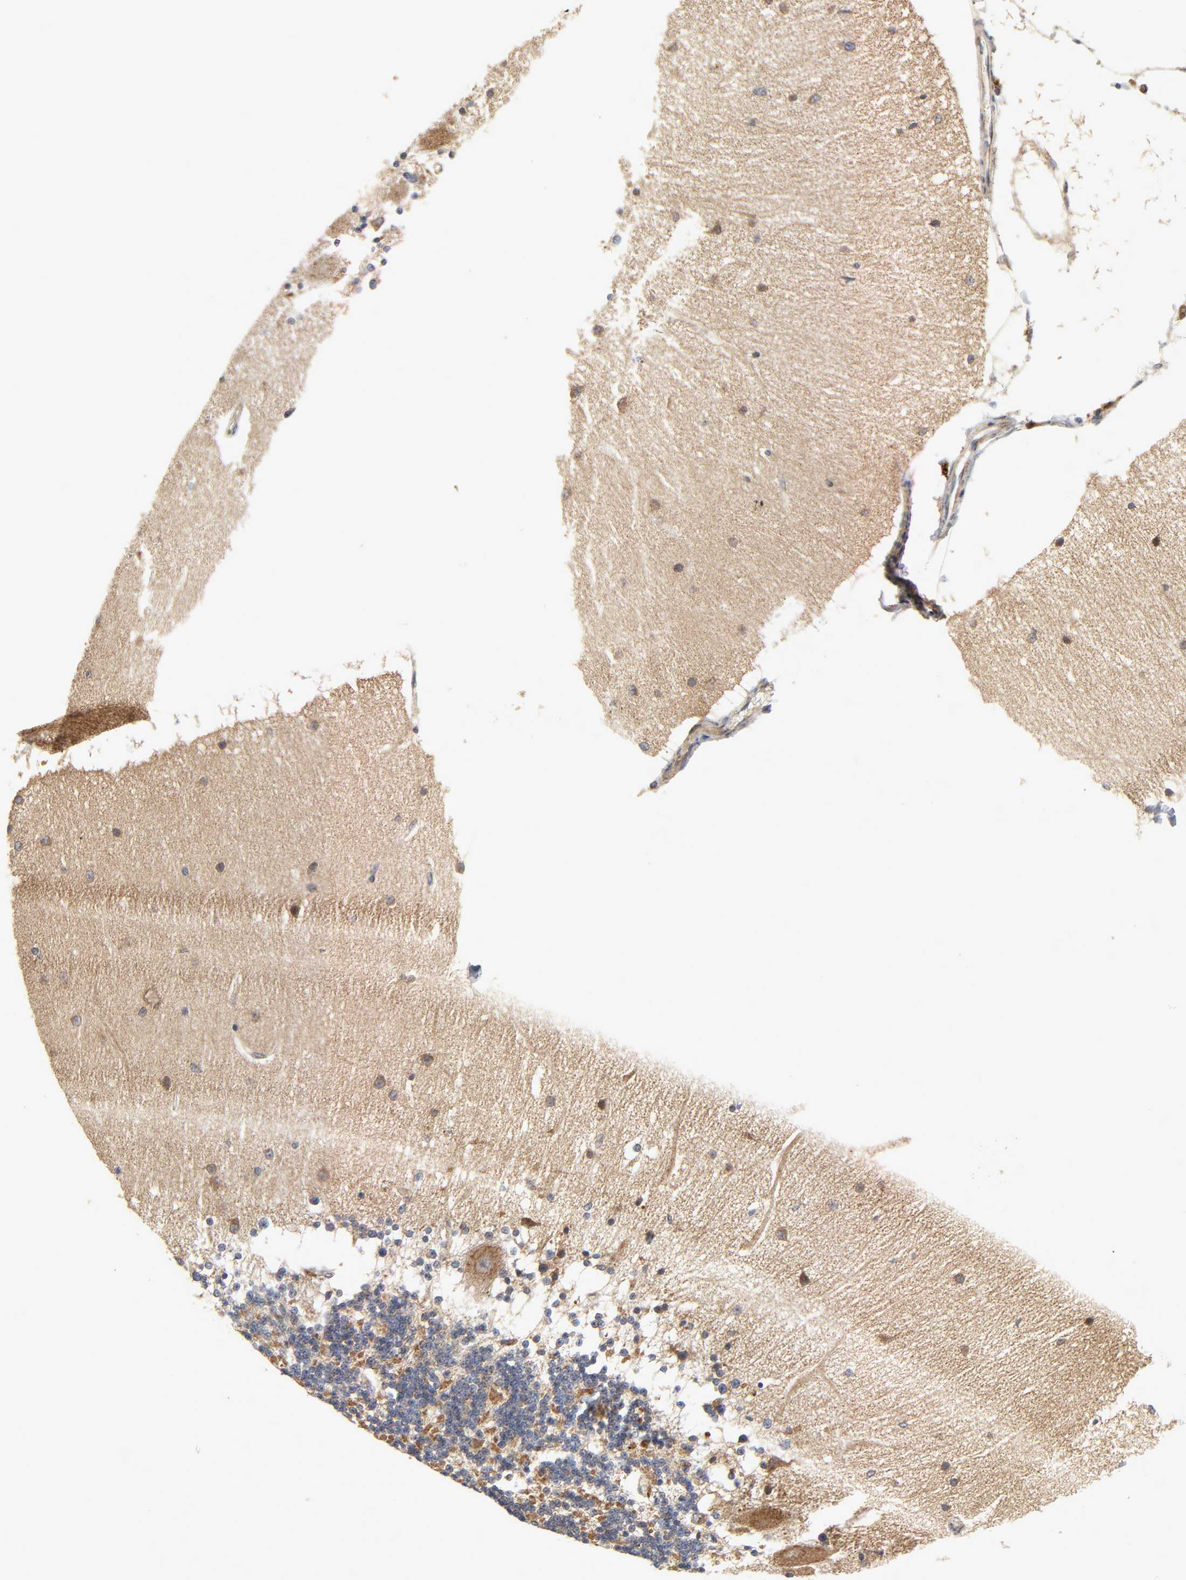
{"staining": {"intensity": "negative", "quantity": "none", "location": "none"}, "tissue": "cerebellum", "cell_type": "Cells in granular layer", "image_type": "normal", "snomed": [{"axis": "morphology", "description": "Normal tissue, NOS"}, {"axis": "topography", "description": "Cerebellum"}], "caption": "Immunohistochemistry (IHC) photomicrograph of normal cerebellum stained for a protein (brown), which displays no positivity in cells in granular layer.", "gene": "BAX", "patient": {"sex": "female", "age": 54}}